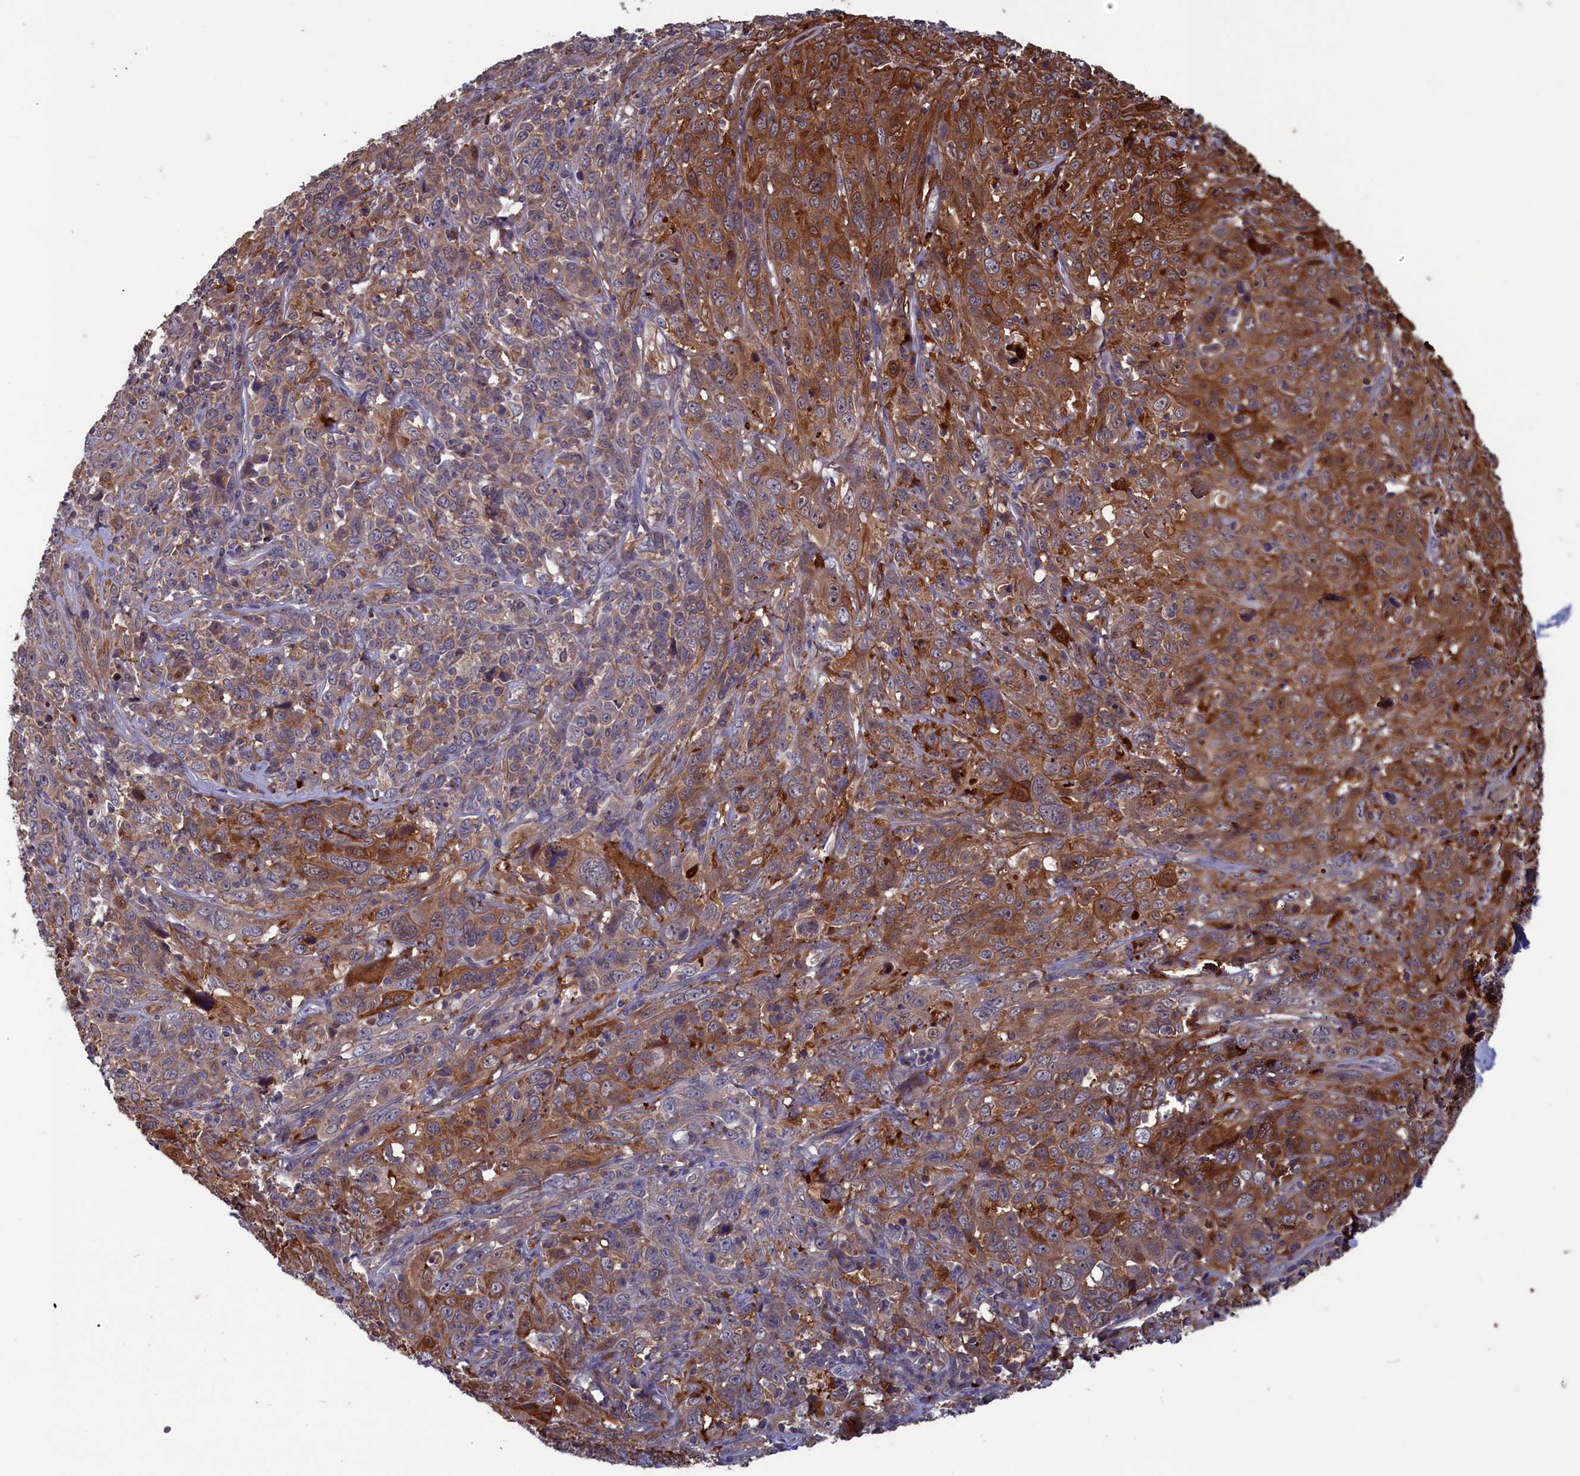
{"staining": {"intensity": "moderate", "quantity": "25%-75%", "location": "cytoplasmic/membranous"}, "tissue": "cervical cancer", "cell_type": "Tumor cells", "image_type": "cancer", "snomed": [{"axis": "morphology", "description": "Squamous cell carcinoma, NOS"}, {"axis": "topography", "description": "Cervix"}], "caption": "Moderate cytoplasmic/membranous expression is seen in about 25%-75% of tumor cells in cervical squamous cell carcinoma. (DAB (3,3'-diaminobenzidine) IHC with brightfield microscopy, high magnification).", "gene": "CACTIN", "patient": {"sex": "female", "age": 46}}